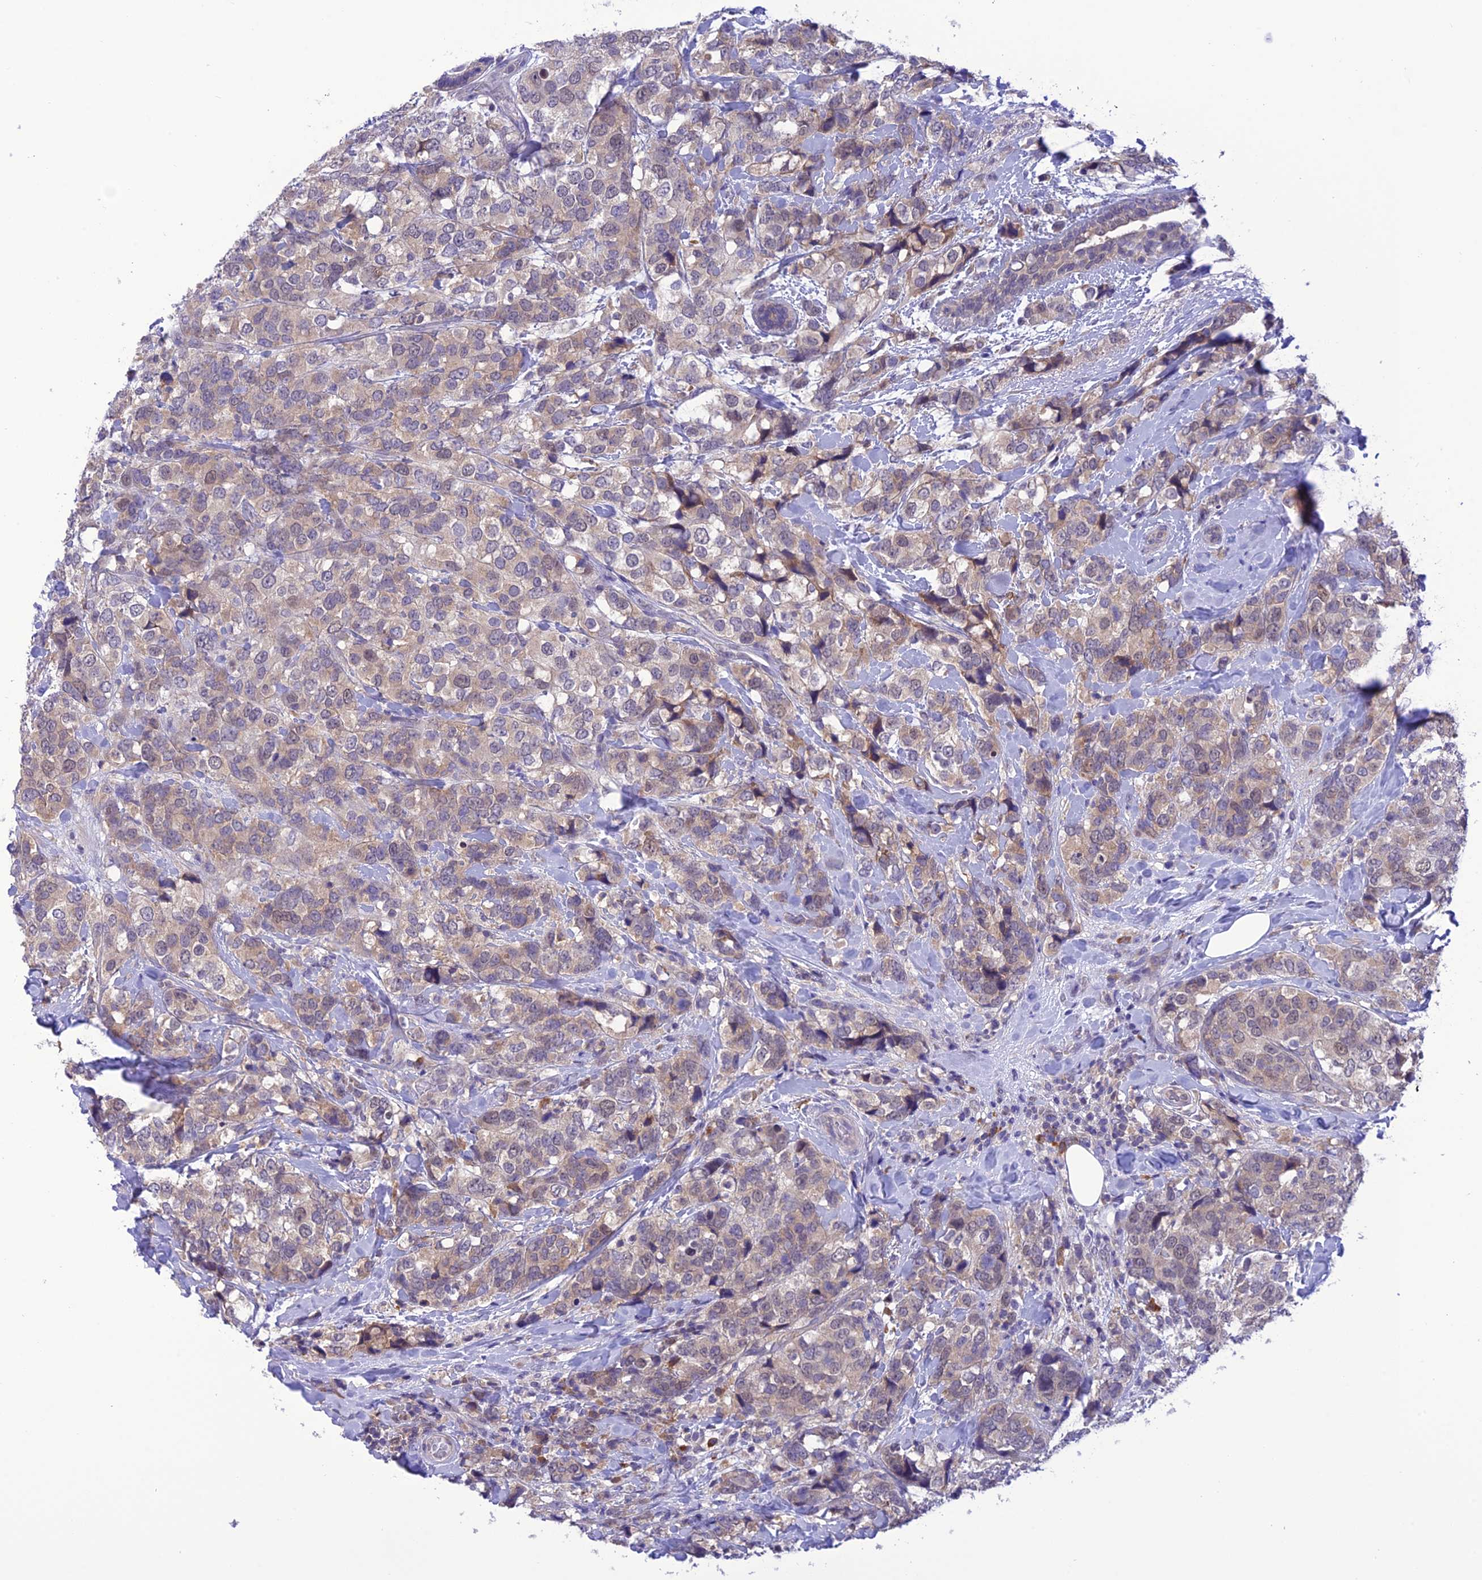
{"staining": {"intensity": "weak", "quantity": "25%-75%", "location": "cytoplasmic/membranous"}, "tissue": "breast cancer", "cell_type": "Tumor cells", "image_type": "cancer", "snomed": [{"axis": "morphology", "description": "Lobular carcinoma"}, {"axis": "topography", "description": "Breast"}], "caption": "Breast cancer (lobular carcinoma) stained for a protein demonstrates weak cytoplasmic/membranous positivity in tumor cells. Using DAB (3,3'-diaminobenzidine) (brown) and hematoxylin (blue) stains, captured at high magnification using brightfield microscopy.", "gene": "RNF126", "patient": {"sex": "female", "age": 59}}